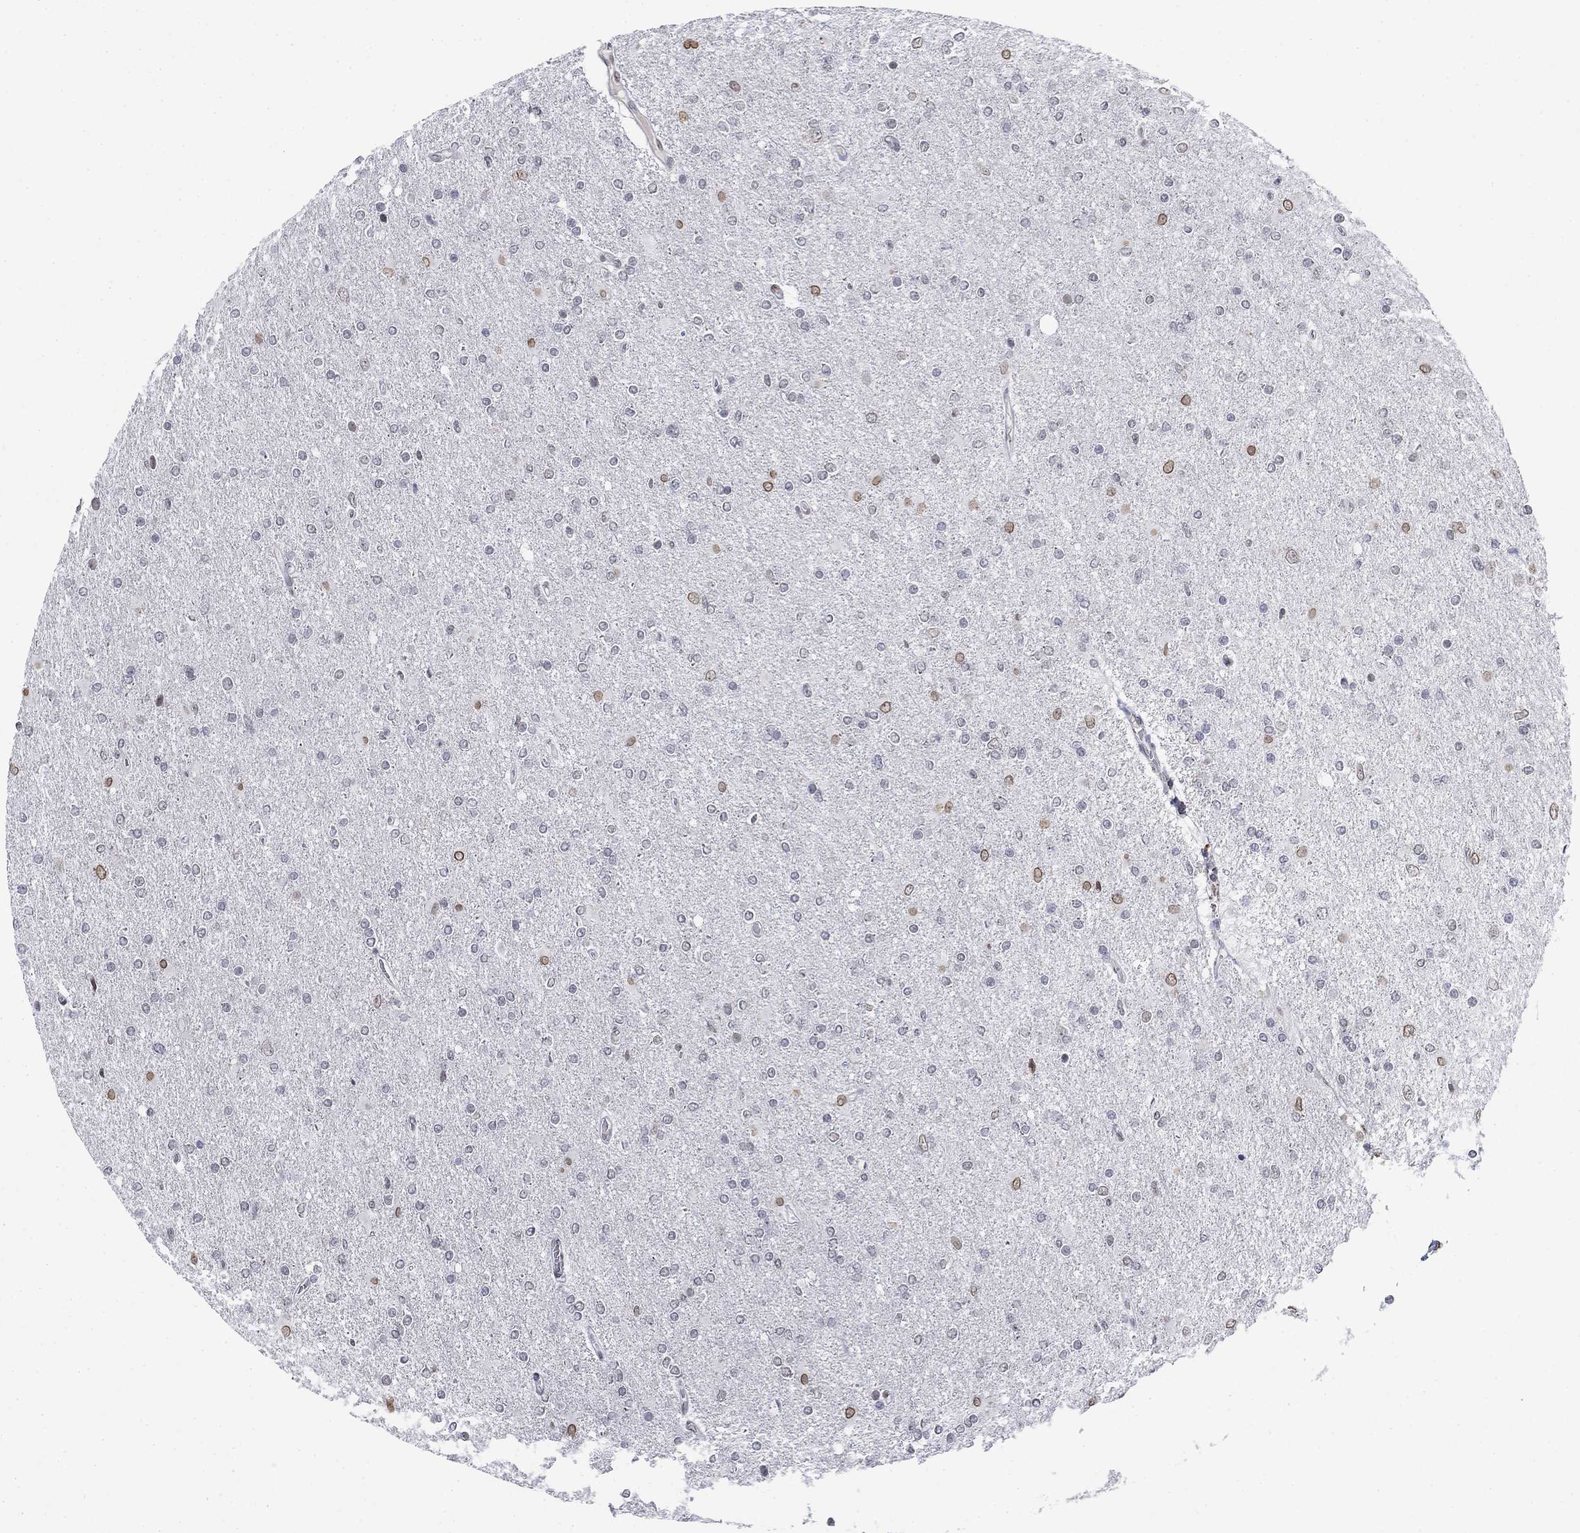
{"staining": {"intensity": "strong", "quantity": "<25%", "location": "cytoplasmic/membranous,nuclear"}, "tissue": "glioma", "cell_type": "Tumor cells", "image_type": "cancer", "snomed": [{"axis": "morphology", "description": "Glioma, malignant, High grade"}, {"axis": "topography", "description": "Cerebral cortex"}], "caption": "Approximately <25% of tumor cells in human malignant glioma (high-grade) demonstrate strong cytoplasmic/membranous and nuclear protein expression as visualized by brown immunohistochemical staining.", "gene": "TOR1AIP1", "patient": {"sex": "male", "age": 70}}